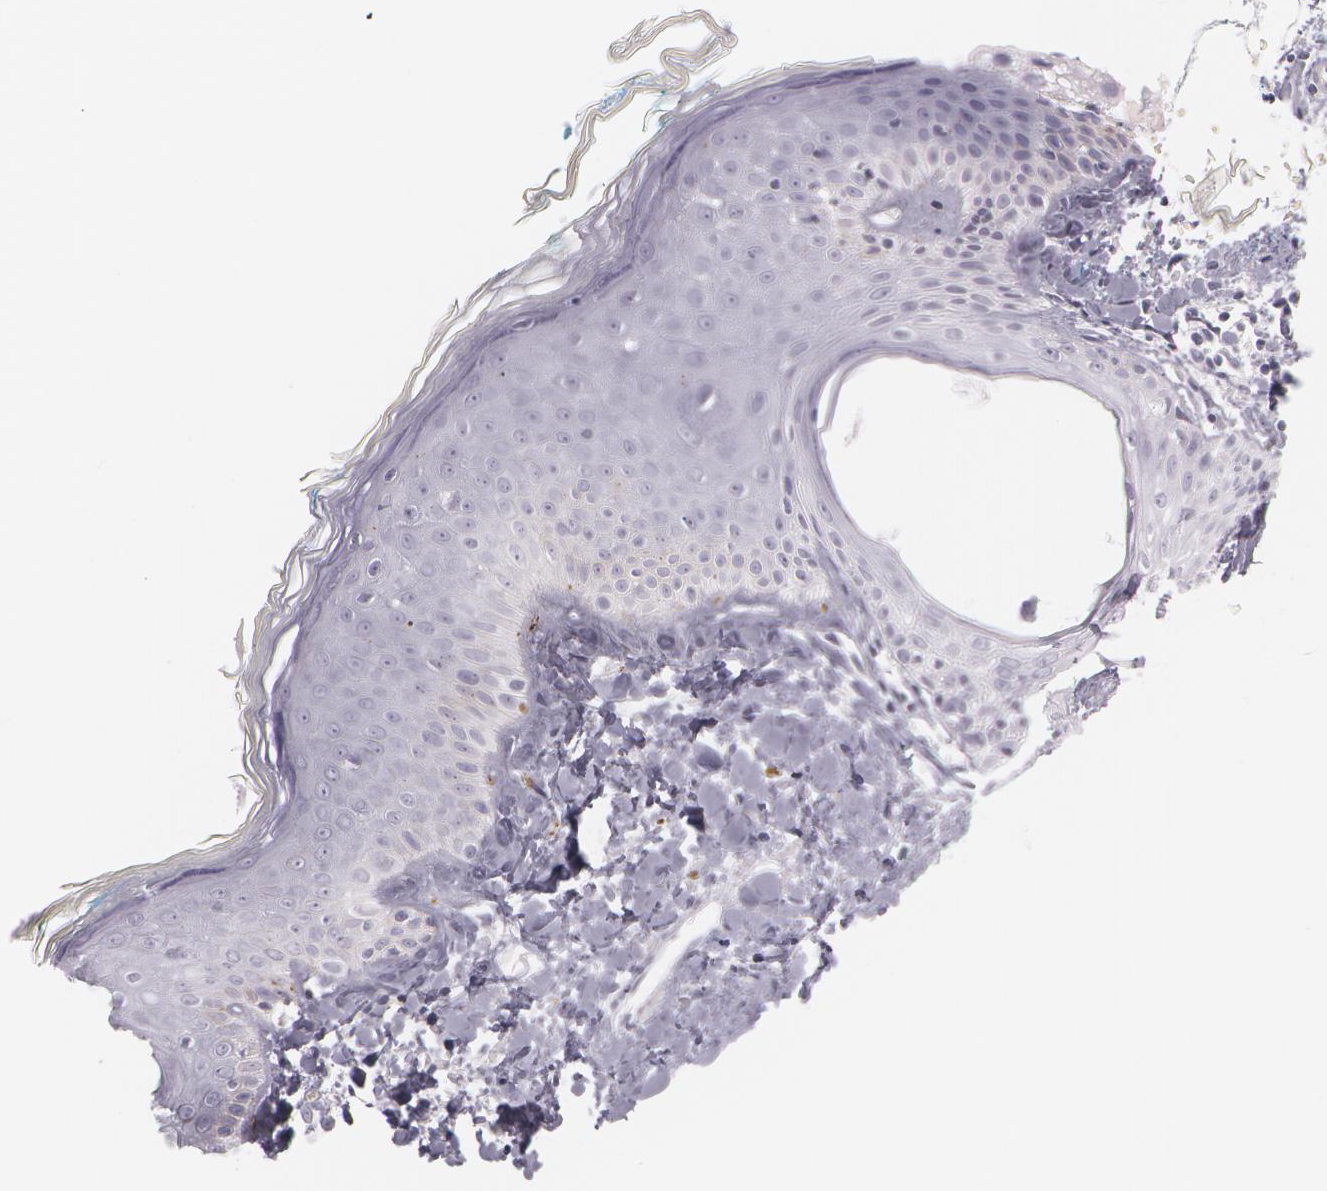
{"staining": {"intensity": "negative", "quantity": "none", "location": "none"}, "tissue": "skin", "cell_type": "Fibroblasts", "image_type": "normal", "snomed": [{"axis": "morphology", "description": "Normal tissue, NOS"}, {"axis": "topography", "description": "Skin"}], "caption": "Photomicrograph shows no significant protein positivity in fibroblasts of normal skin.", "gene": "SNCG", "patient": {"sex": "male", "age": 86}}